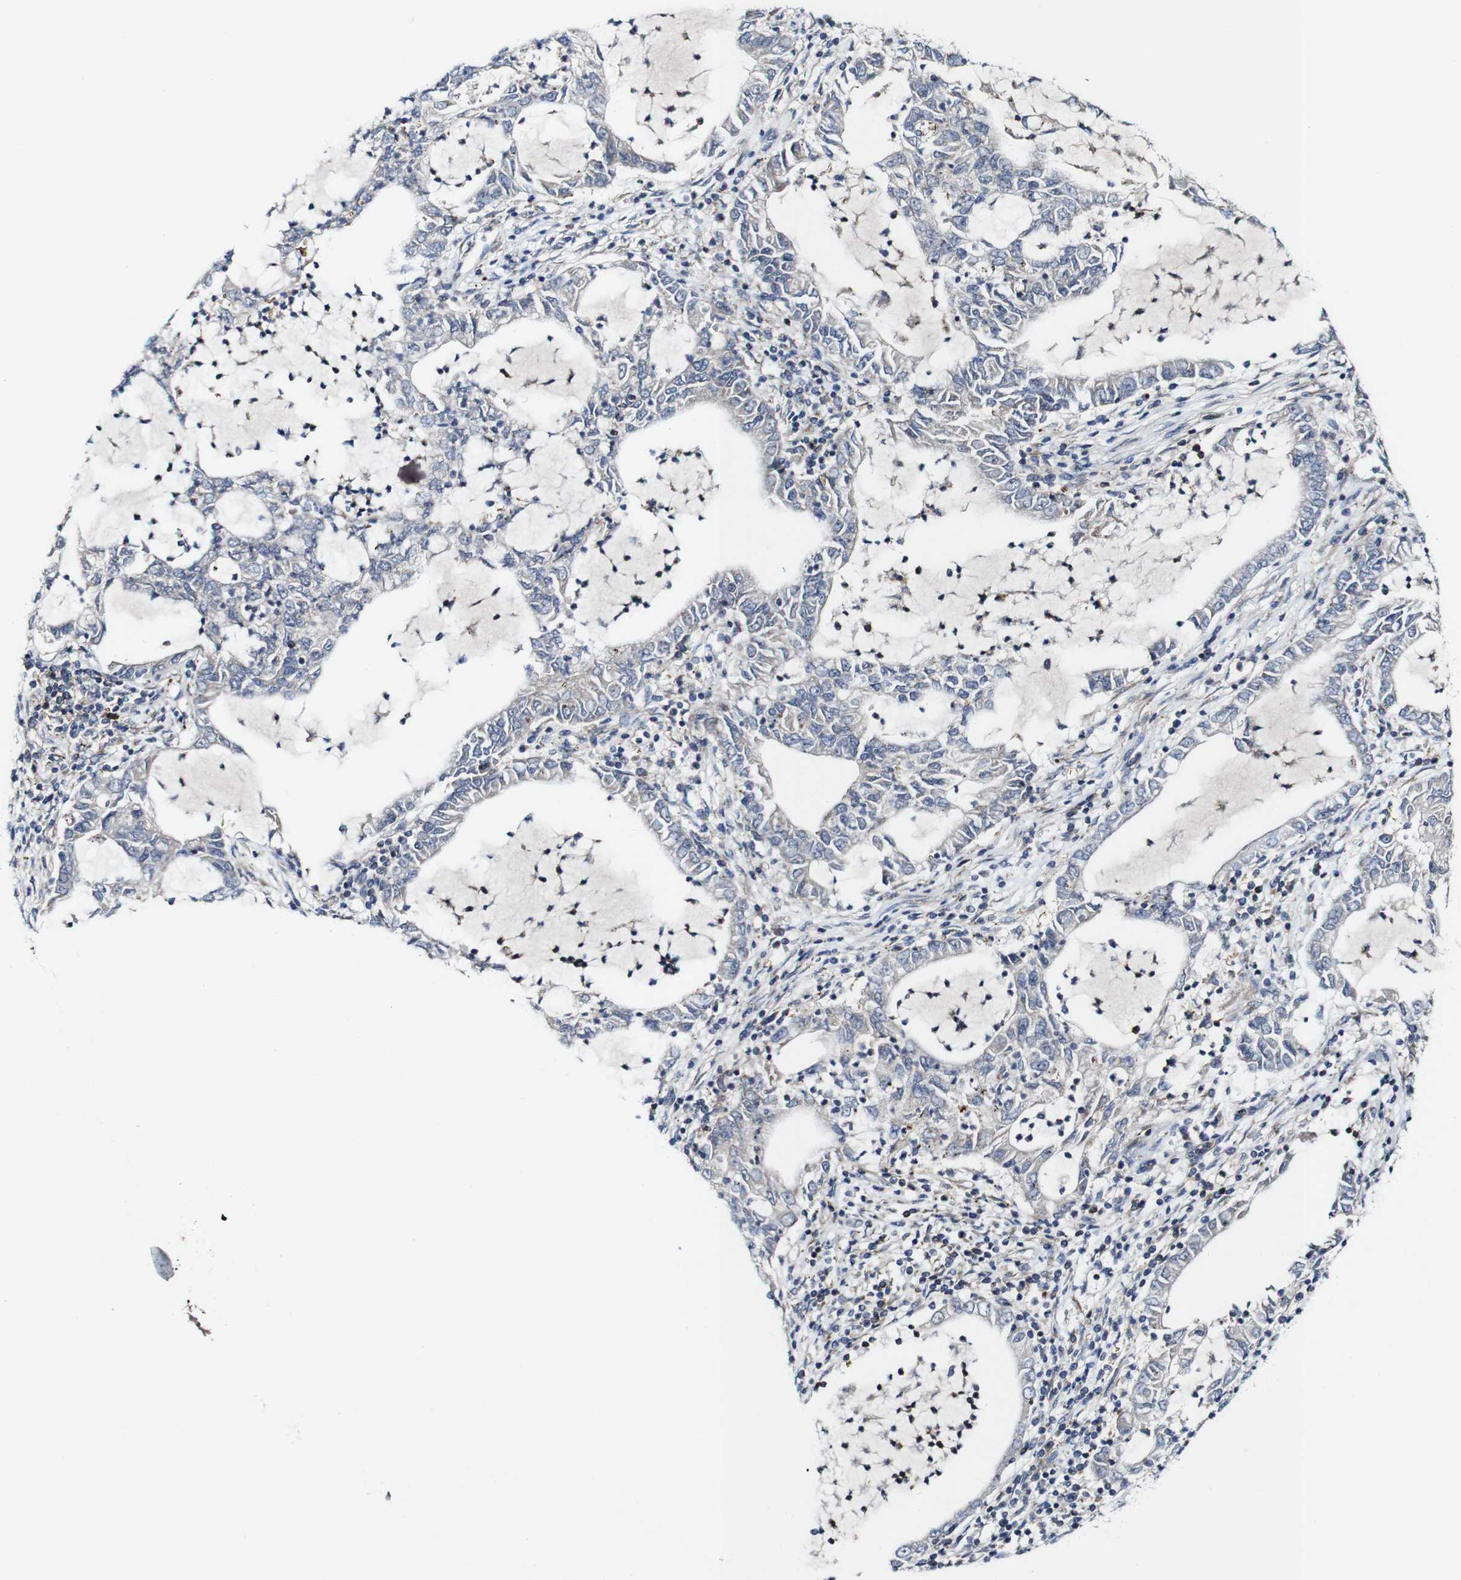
{"staining": {"intensity": "negative", "quantity": "none", "location": "none"}, "tissue": "lung cancer", "cell_type": "Tumor cells", "image_type": "cancer", "snomed": [{"axis": "morphology", "description": "Adenocarcinoma, NOS"}, {"axis": "topography", "description": "Lung"}], "caption": "Protein analysis of lung cancer displays no significant expression in tumor cells.", "gene": "JAK2", "patient": {"sex": "female", "age": 51}}